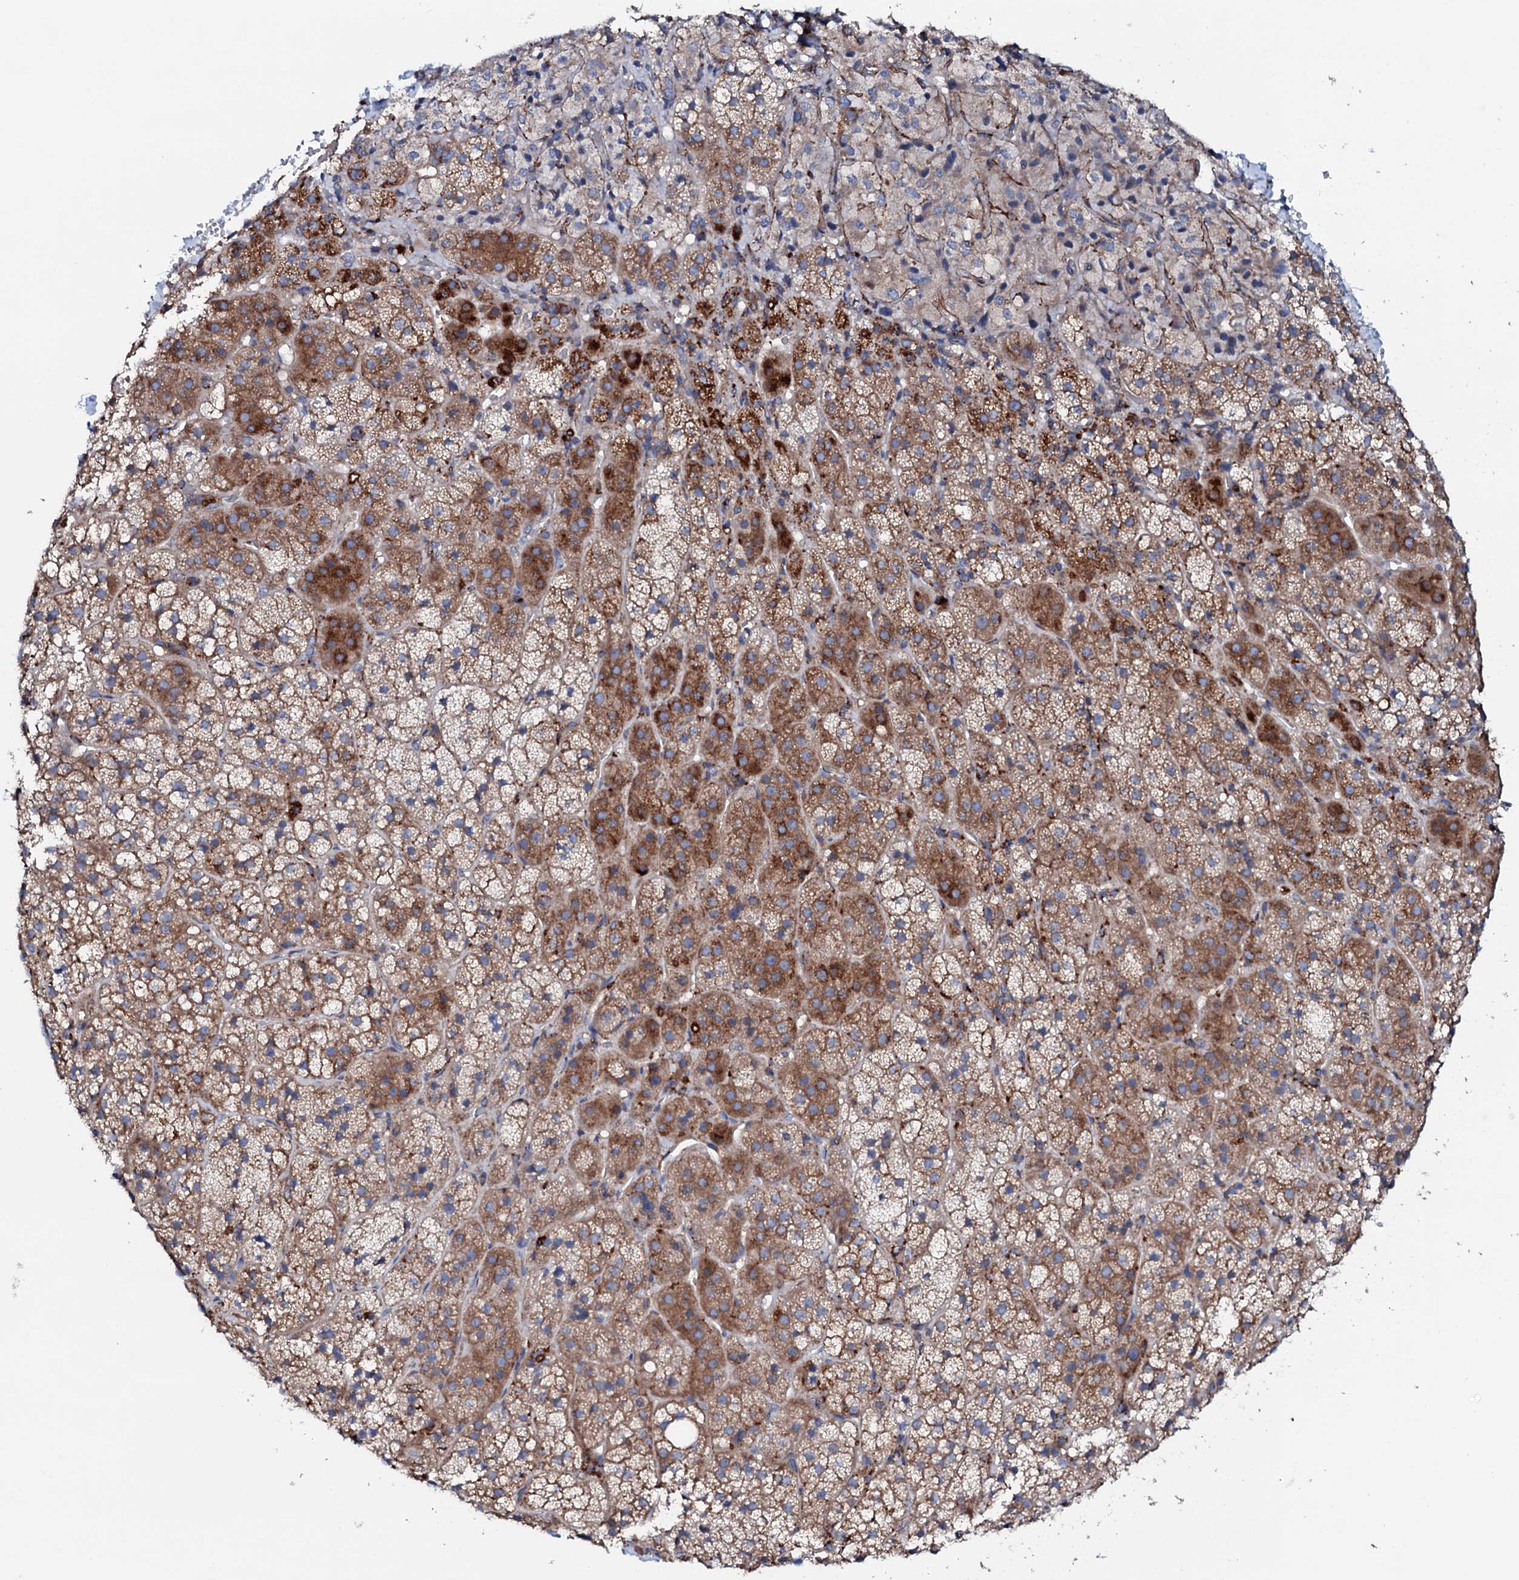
{"staining": {"intensity": "moderate", "quantity": ">75%", "location": "cytoplasmic/membranous"}, "tissue": "adrenal gland", "cell_type": "Glandular cells", "image_type": "normal", "snomed": [{"axis": "morphology", "description": "Normal tissue, NOS"}, {"axis": "topography", "description": "Adrenal gland"}], "caption": "A medium amount of moderate cytoplasmic/membranous staining is appreciated in approximately >75% of glandular cells in benign adrenal gland. The protein is shown in brown color, while the nuclei are stained blue.", "gene": "P2RX4", "patient": {"sex": "female", "age": 44}}